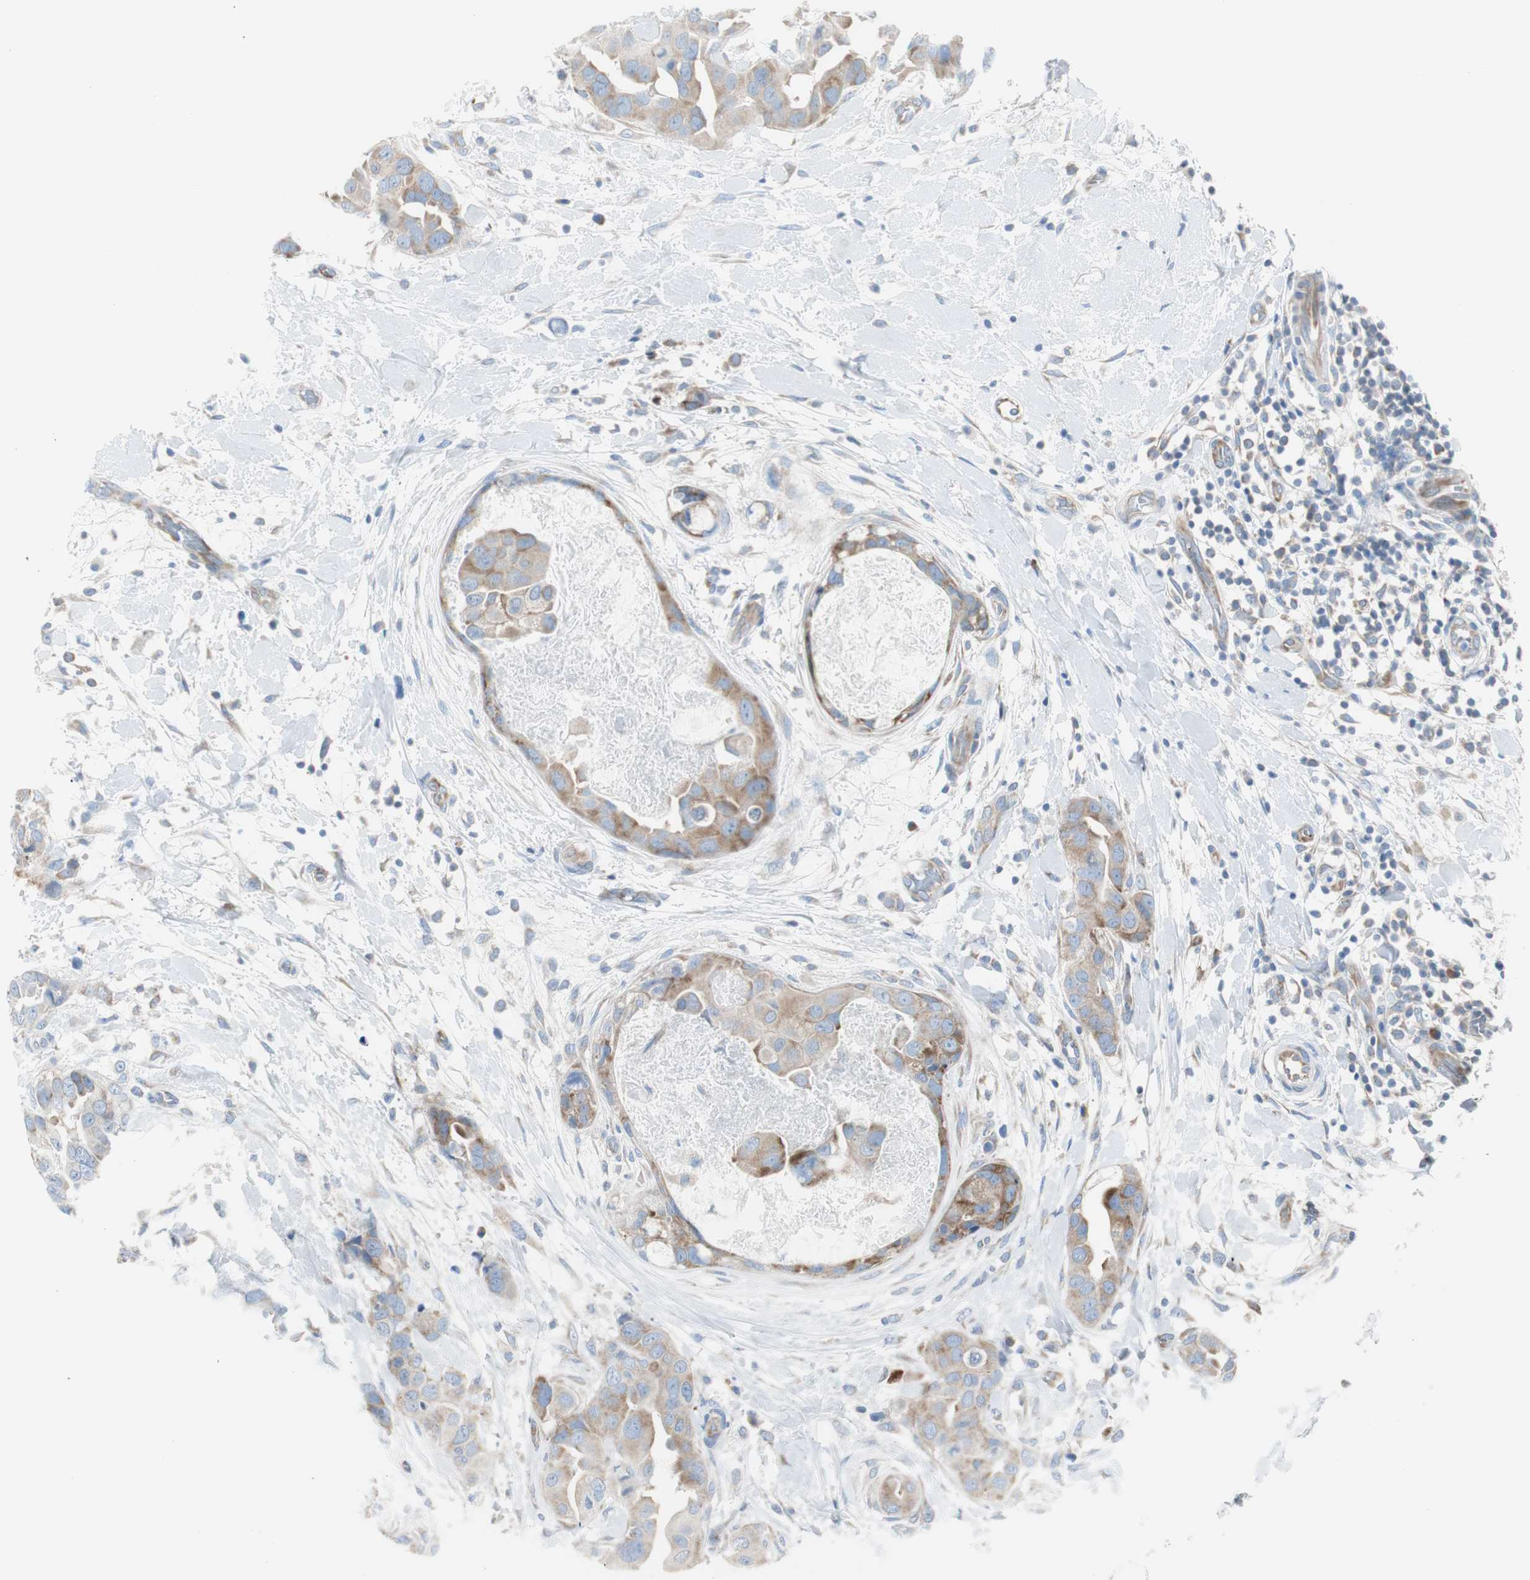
{"staining": {"intensity": "moderate", "quantity": ">75%", "location": "cytoplasmic/membranous"}, "tissue": "breast cancer", "cell_type": "Tumor cells", "image_type": "cancer", "snomed": [{"axis": "morphology", "description": "Duct carcinoma"}, {"axis": "topography", "description": "Breast"}], "caption": "Protein staining exhibits moderate cytoplasmic/membranous positivity in approximately >75% of tumor cells in intraductal carcinoma (breast). The protein is stained brown, and the nuclei are stained in blue (DAB IHC with brightfield microscopy, high magnification).", "gene": "RPS12", "patient": {"sex": "female", "age": 40}}